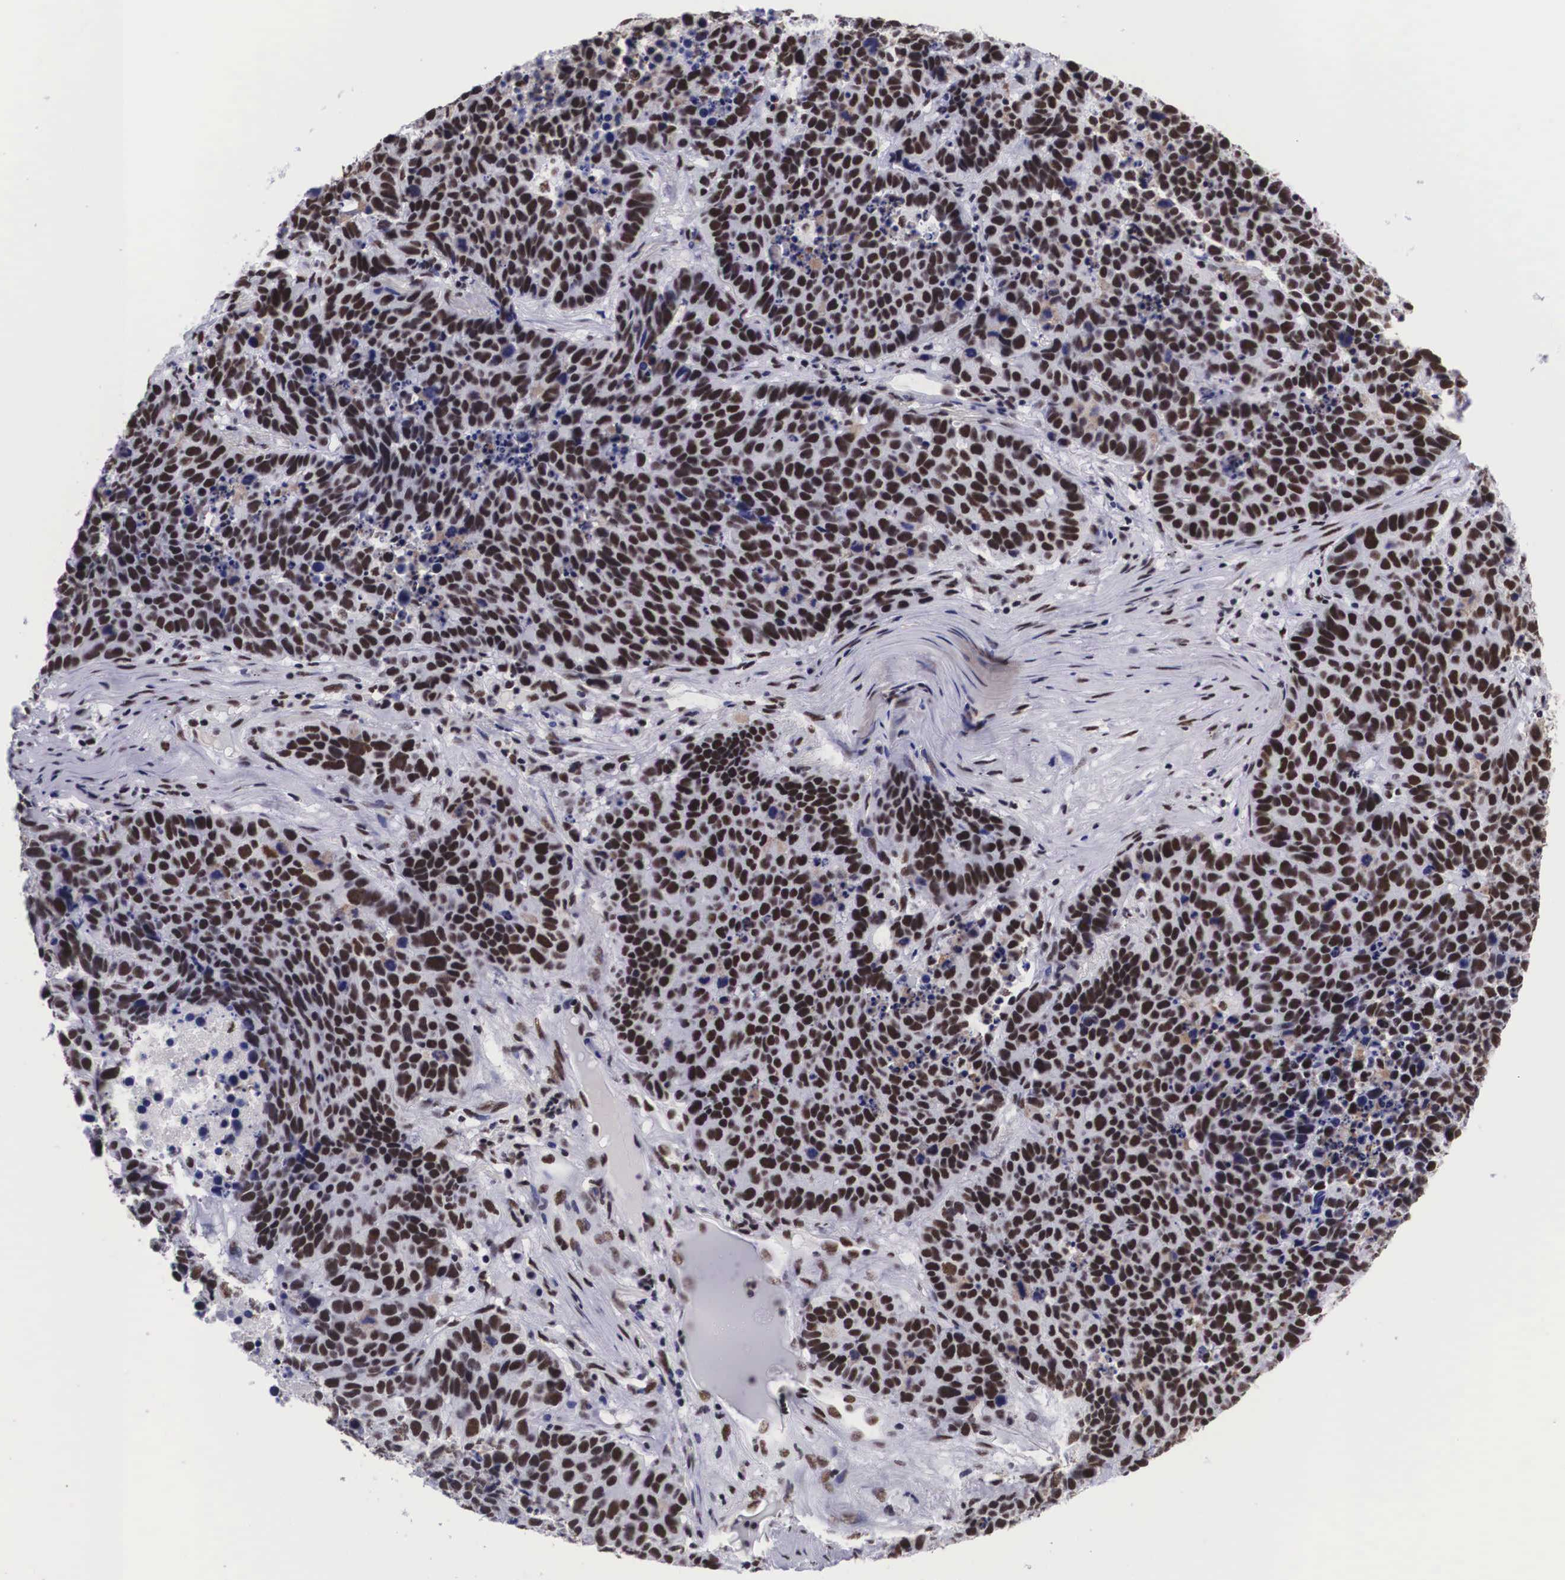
{"staining": {"intensity": "moderate", "quantity": ">75%", "location": "nuclear"}, "tissue": "lung cancer", "cell_type": "Tumor cells", "image_type": "cancer", "snomed": [{"axis": "morphology", "description": "Carcinoid, malignant, NOS"}, {"axis": "topography", "description": "Lung"}], "caption": "Human carcinoid (malignant) (lung) stained for a protein (brown) exhibits moderate nuclear positive expression in approximately >75% of tumor cells.", "gene": "SF3A1", "patient": {"sex": "male", "age": 60}}